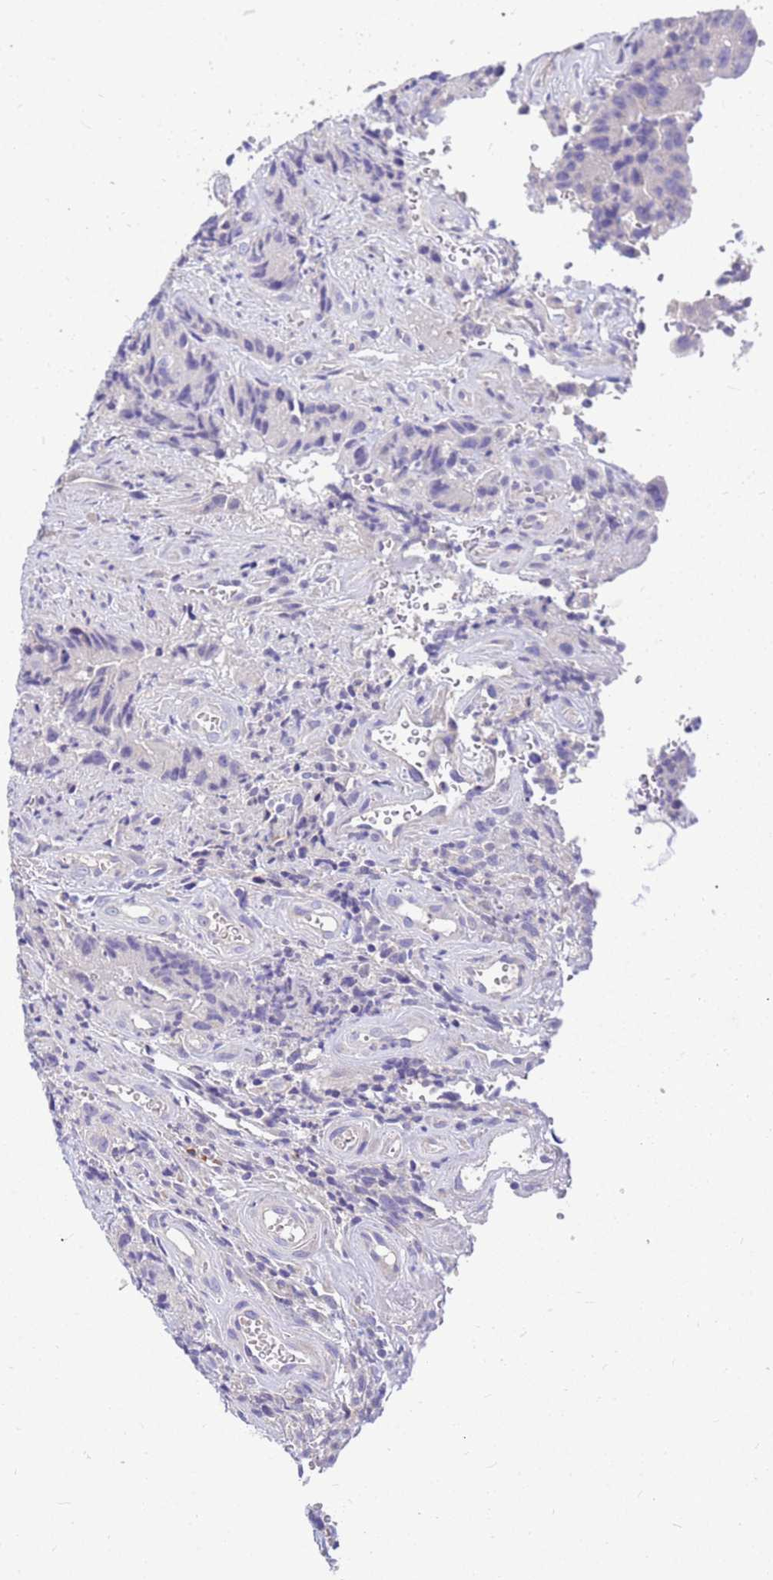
{"staining": {"intensity": "negative", "quantity": "none", "location": "none"}, "tissue": "colorectal cancer", "cell_type": "Tumor cells", "image_type": "cancer", "snomed": [{"axis": "morphology", "description": "Adenocarcinoma, NOS"}, {"axis": "topography", "description": "Colon"}], "caption": "This is an immunohistochemistry image of colorectal adenocarcinoma. There is no staining in tumor cells.", "gene": "DPRX", "patient": {"sex": "female", "age": 57}}